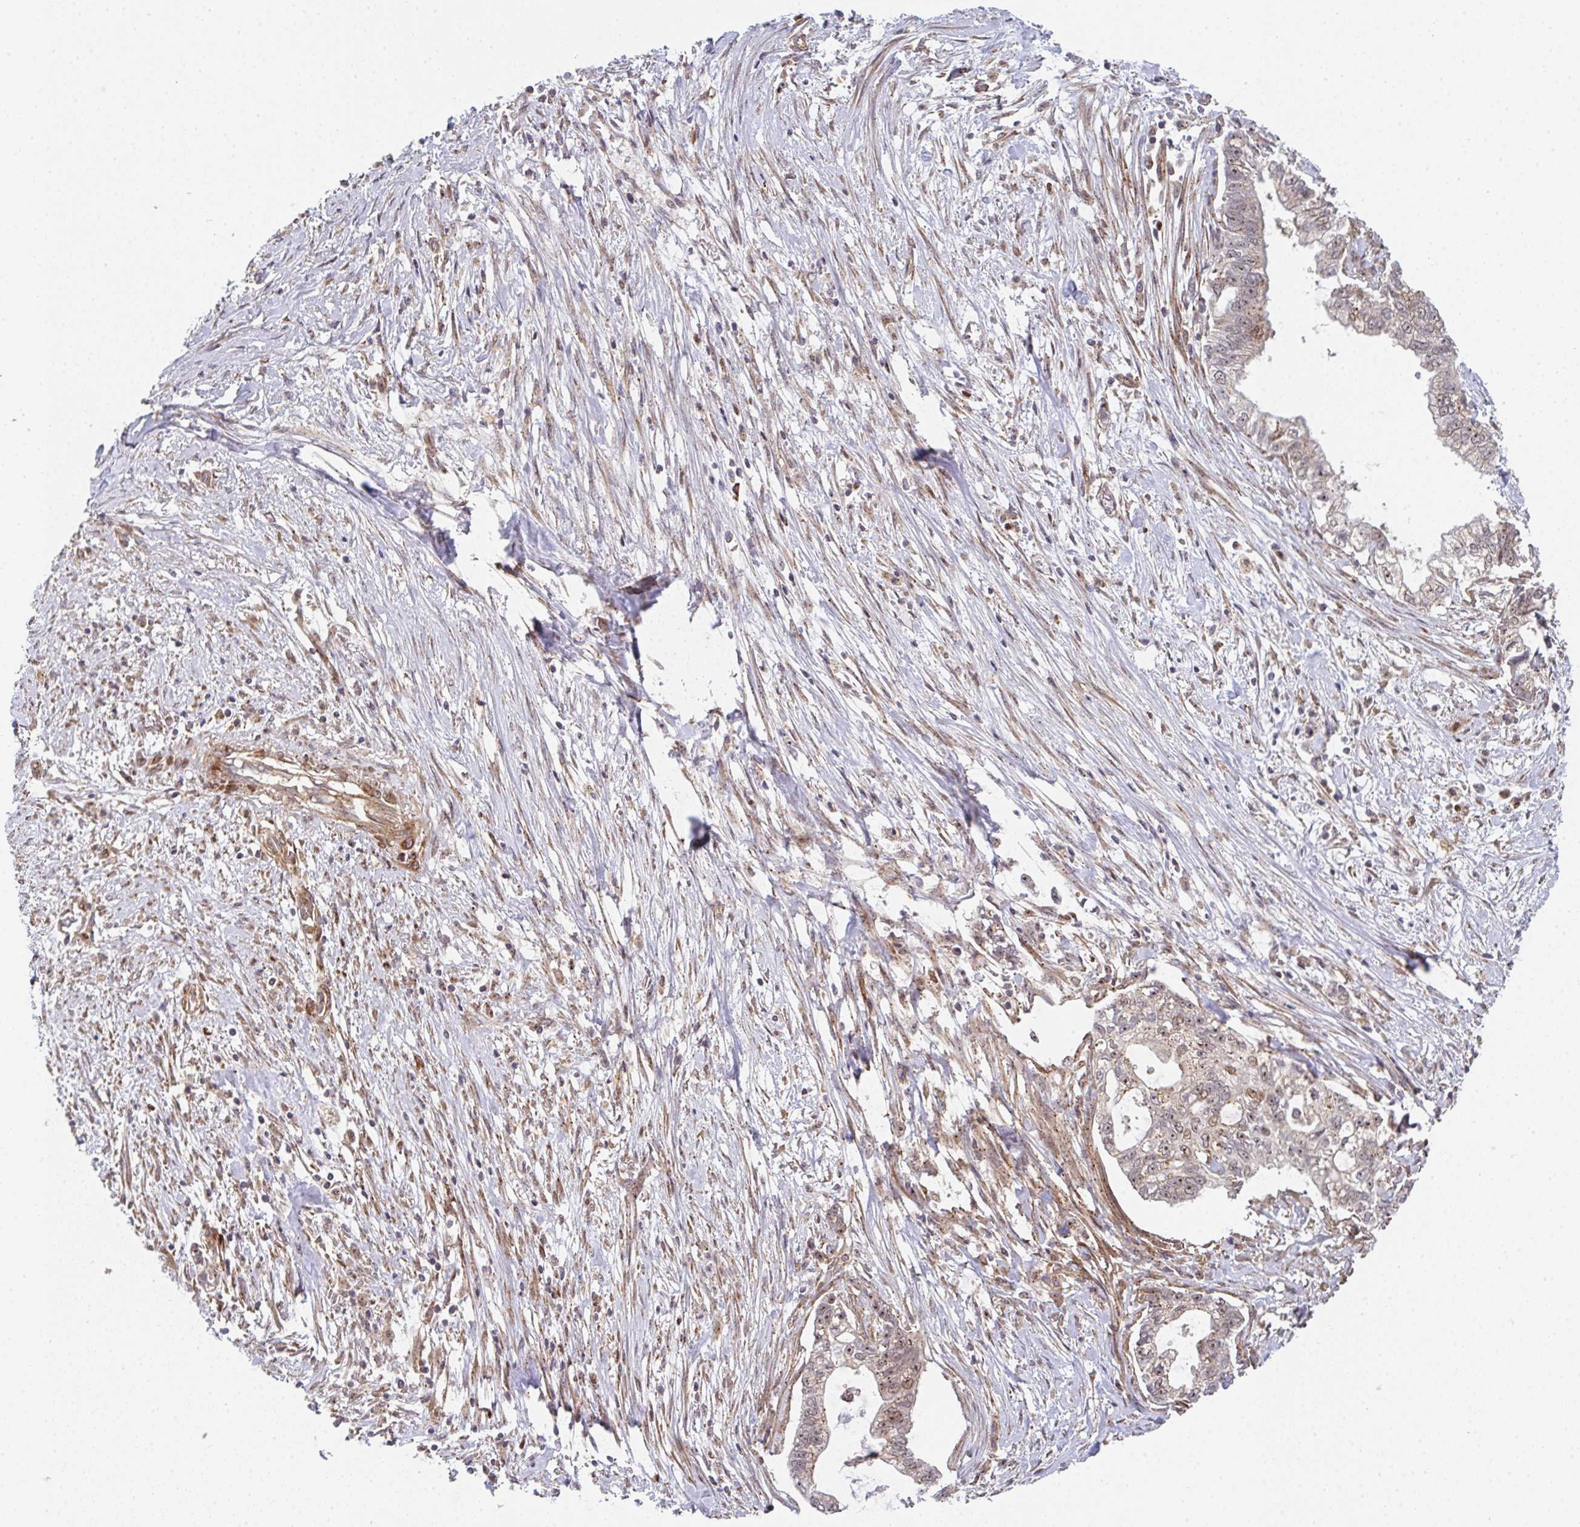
{"staining": {"intensity": "weak", "quantity": "25%-75%", "location": "cytoplasmic/membranous,nuclear"}, "tissue": "pancreatic cancer", "cell_type": "Tumor cells", "image_type": "cancer", "snomed": [{"axis": "morphology", "description": "Adenocarcinoma, NOS"}, {"axis": "topography", "description": "Pancreas"}], "caption": "A brown stain shows weak cytoplasmic/membranous and nuclear staining of a protein in human pancreatic adenocarcinoma tumor cells. (Brightfield microscopy of DAB IHC at high magnification).", "gene": "SIMC1", "patient": {"sex": "male", "age": 70}}